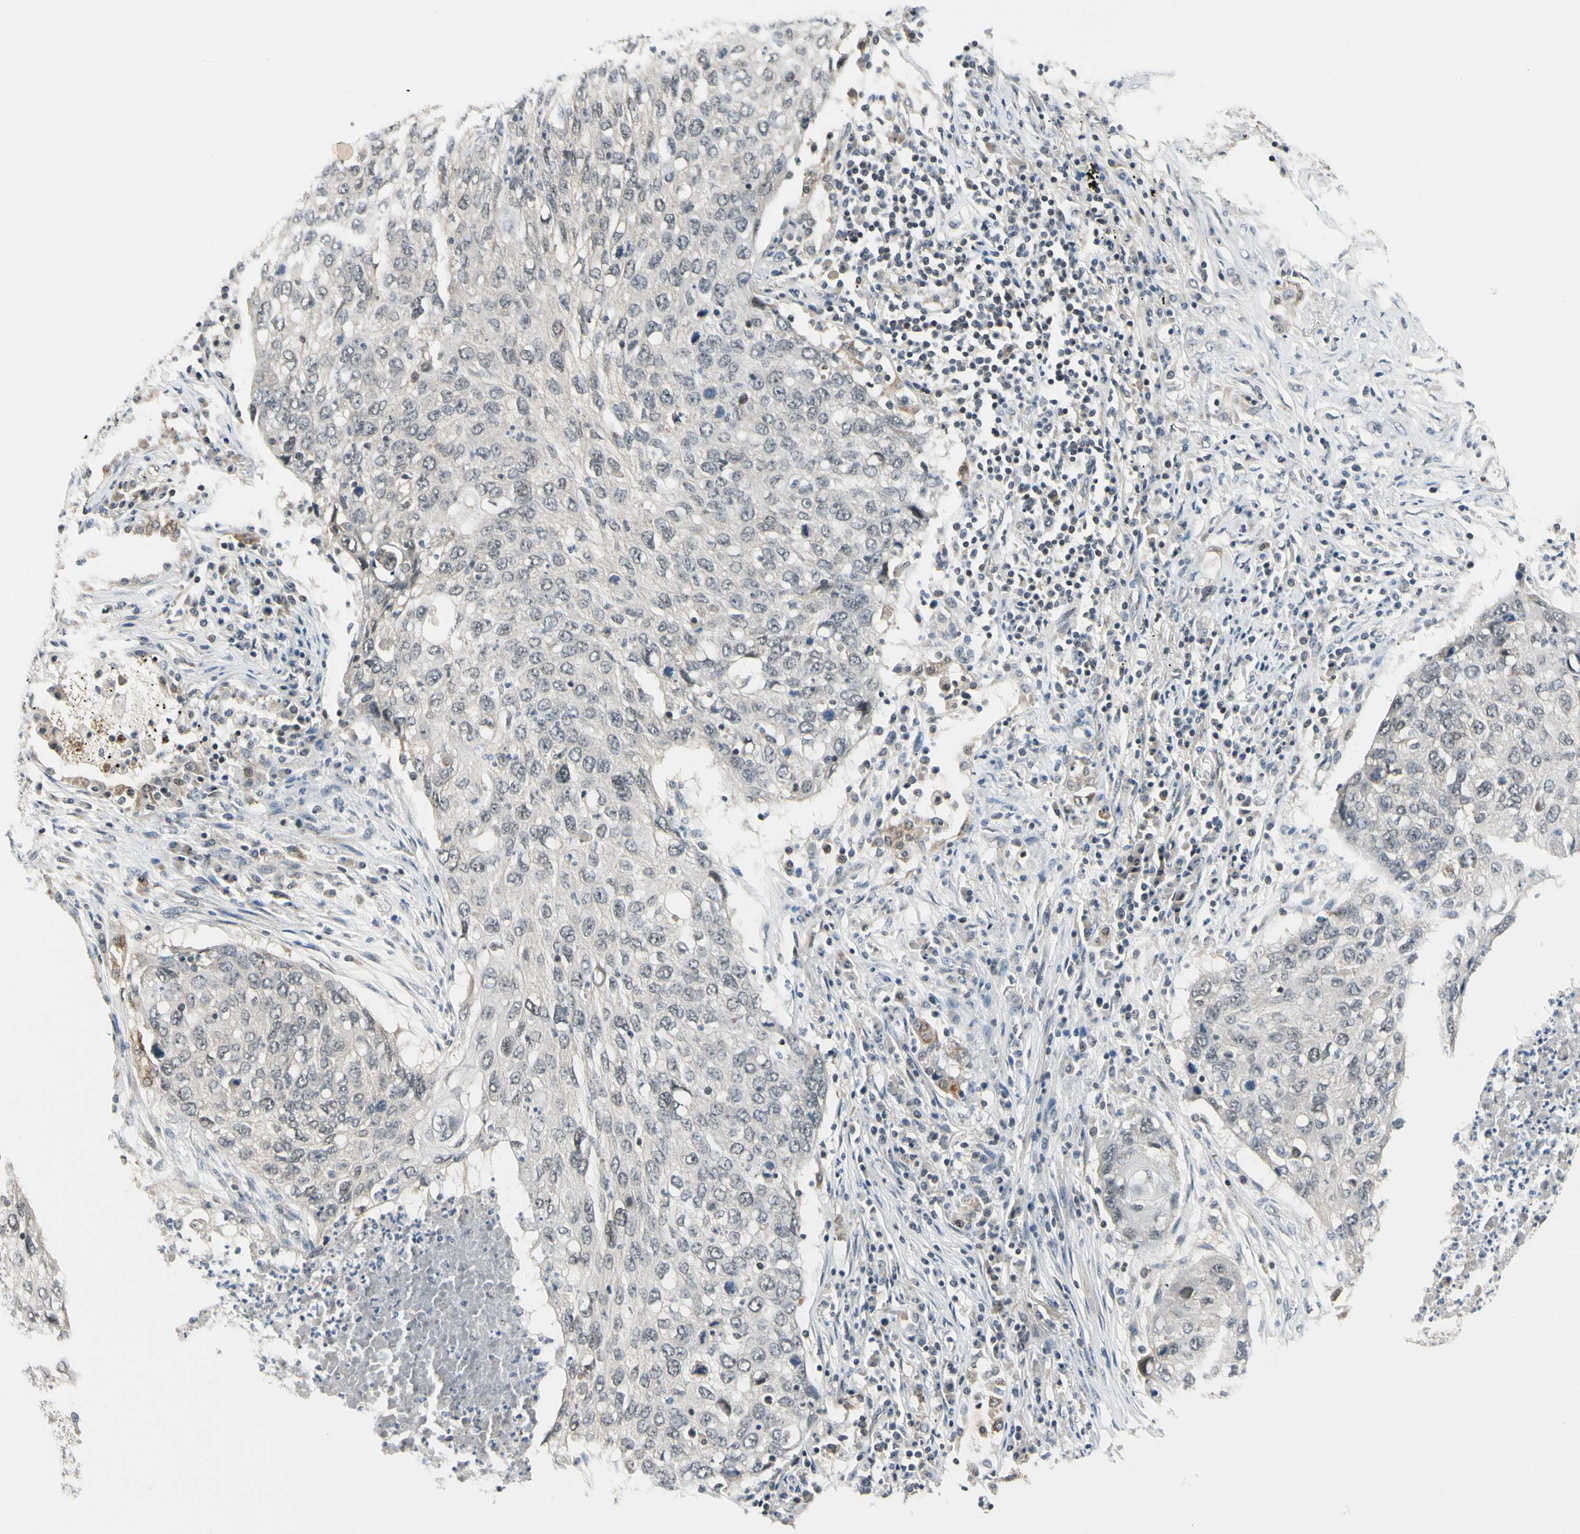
{"staining": {"intensity": "negative", "quantity": "none", "location": "none"}, "tissue": "lung cancer", "cell_type": "Tumor cells", "image_type": "cancer", "snomed": [{"axis": "morphology", "description": "Squamous cell carcinoma, NOS"}, {"axis": "topography", "description": "Lung"}], "caption": "Tumor cells are negative for protein expression in human lung cancer.", "gene": "TAF12", "patient": {"sex": "female", "age": 63}}